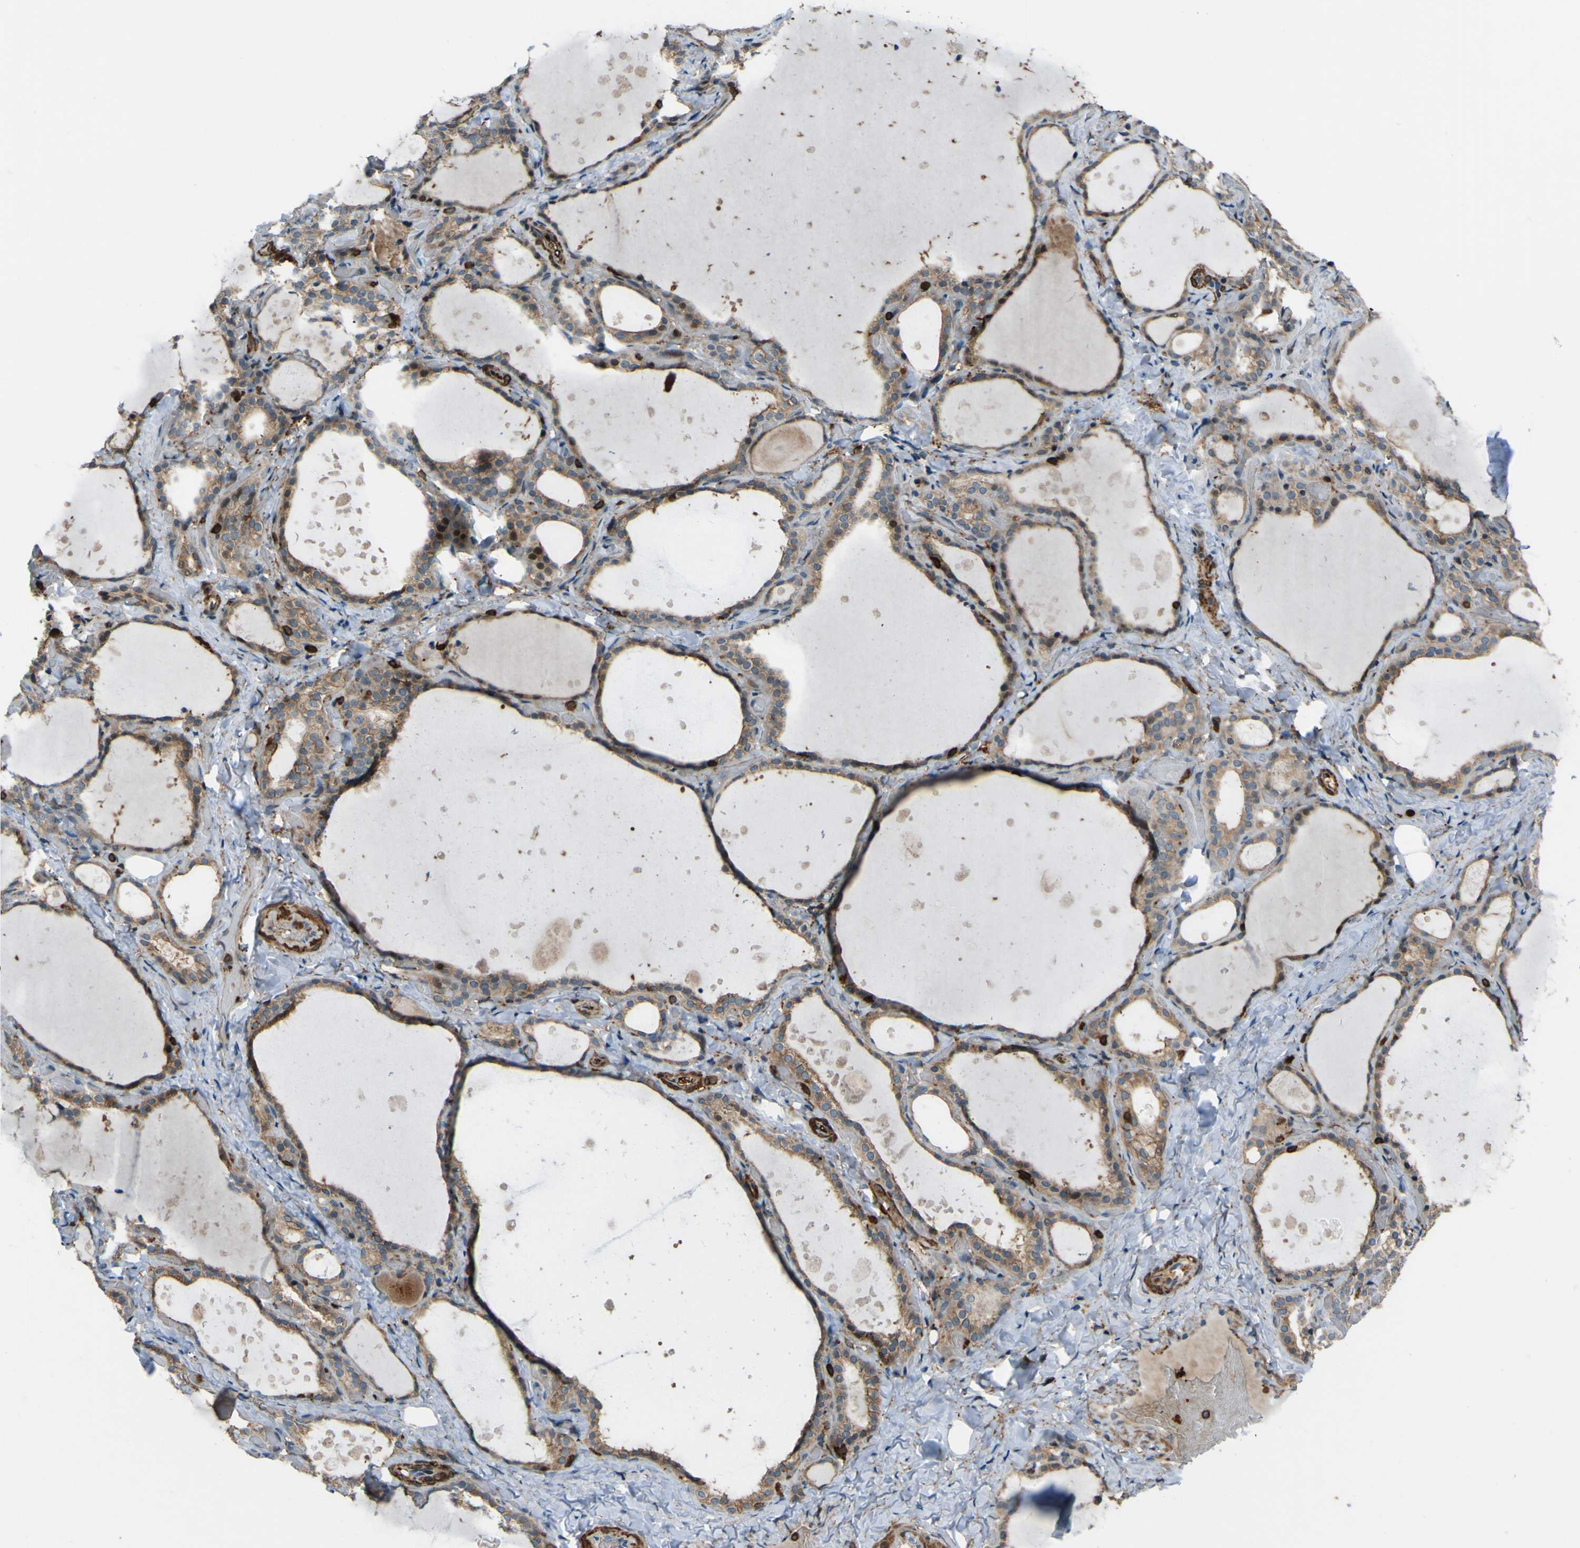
{"staining": {"intensity": "moderate", "quantity": ">75%", "location": "cytoplasmic/membranous"}, "tissue": "thyroid gland", "cell_type": "Glandular cells", "image_type": "normal", "snomed": [{"axis": "morphology", "description": "Normal tissue, NOS"}, {"axis": "topography", "description": "Thyroid gland"}], "caption": "A micrograph of thyroid gland stained for a protein shows moderate cytoplasmic/membranous brown staining in glandular cells.", "gene": "PCDHB5", "patient": {"sex": "female", "age": 44}}